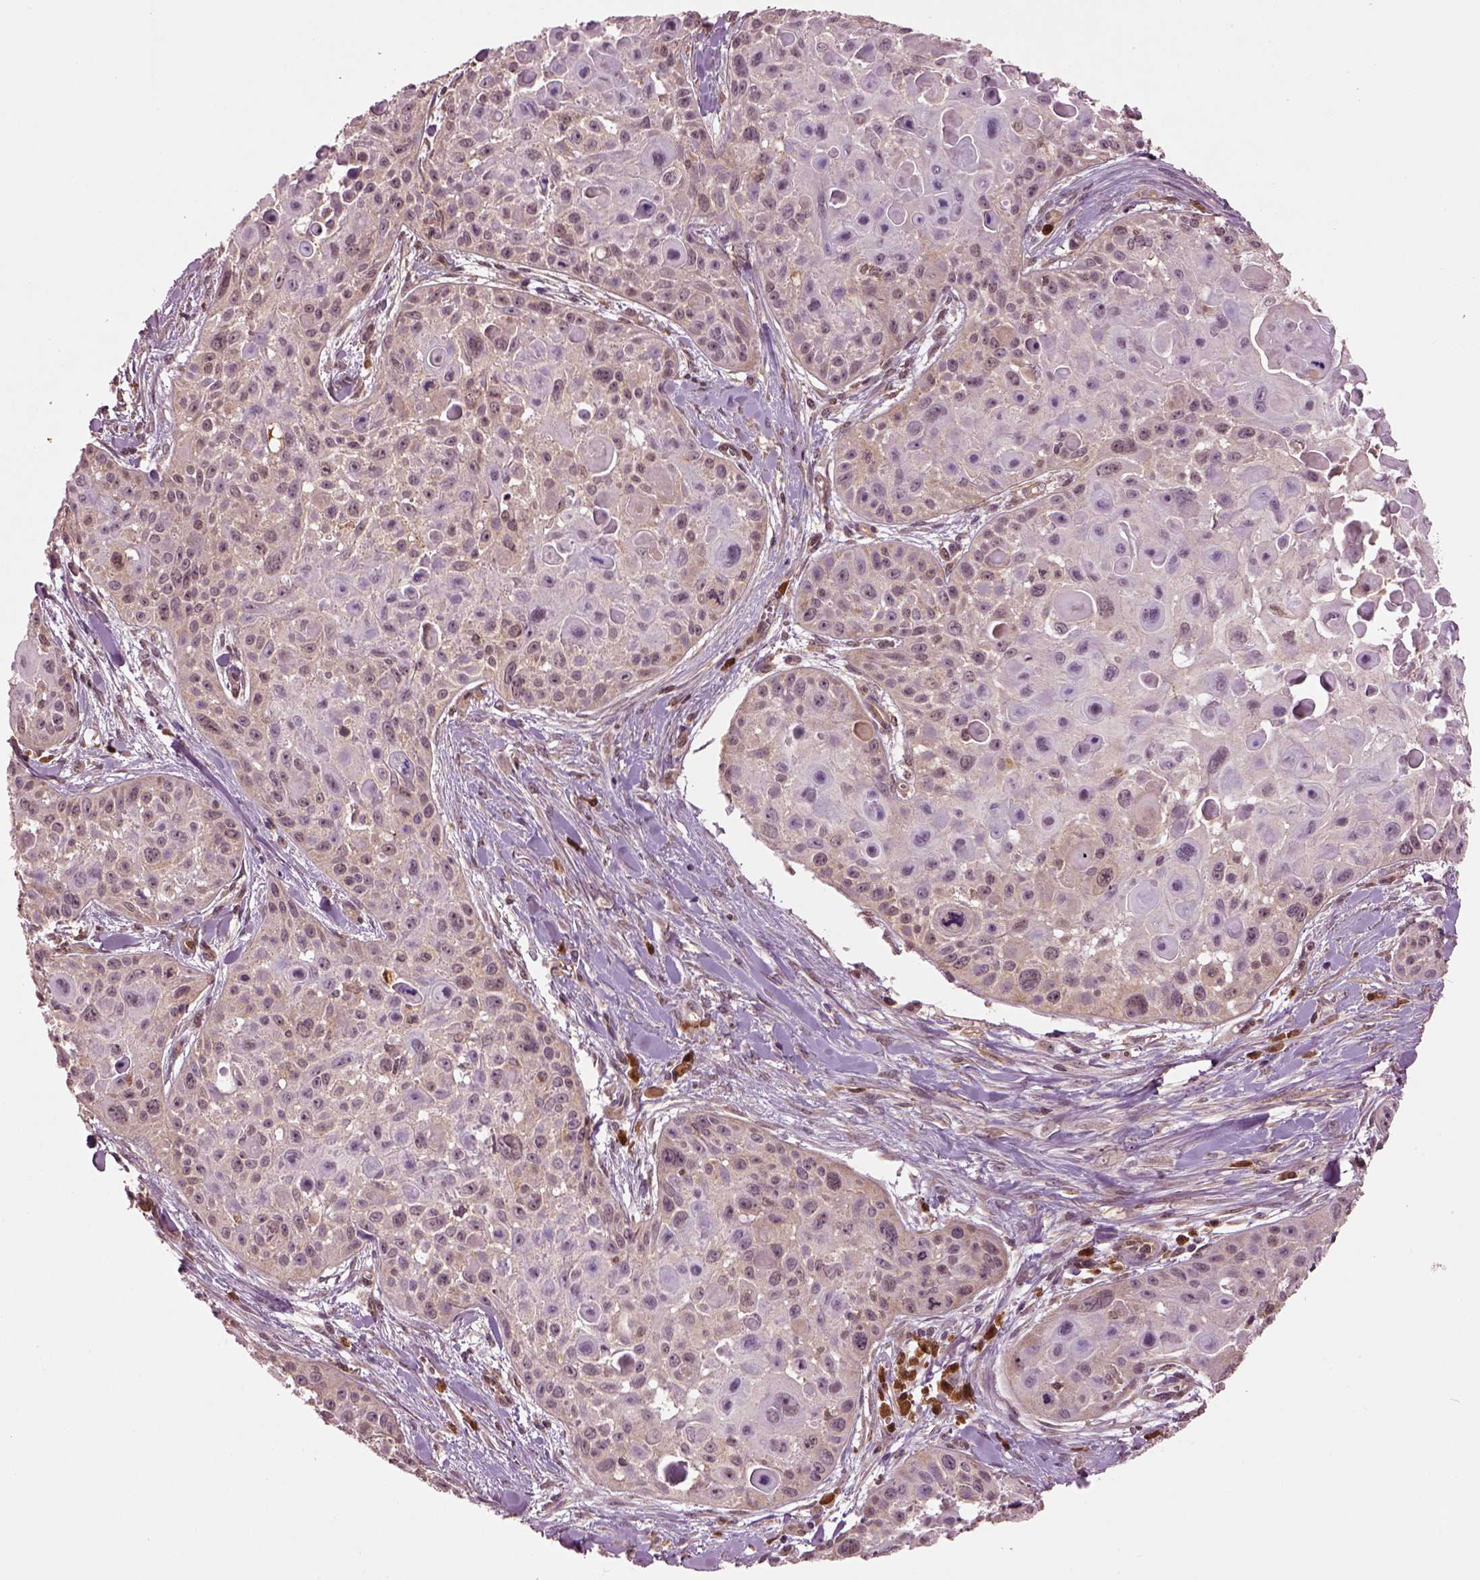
{"staining": {"intensity": "weak", "quantity": "25%-75%", "location": "cytoplasmic/membranous"}, "tissue": "skin cancer", "cell_type": "Tumor cells", "image_type": "cancer", "snomed": [{"axis": "morphology", "description": "Squamous cell carcinoma, NOS"}, {"axis": "topography", "description": "Skin"}, {"axis": "topography", "description": "Anal"}], "caption": "Immunohistochemical staining of skin cancer displays low levels of weak cytoplasmic/membranous protein staining in approximately 25%-75% of tumor cells. The staining was performed using DAB to visualize the protein expression in brown, while the nuclei were stained in blue with hematoxylin (Magnification: 20x).", "gene": "MDP1", "patient": {"sex": "female", "age": 75}}